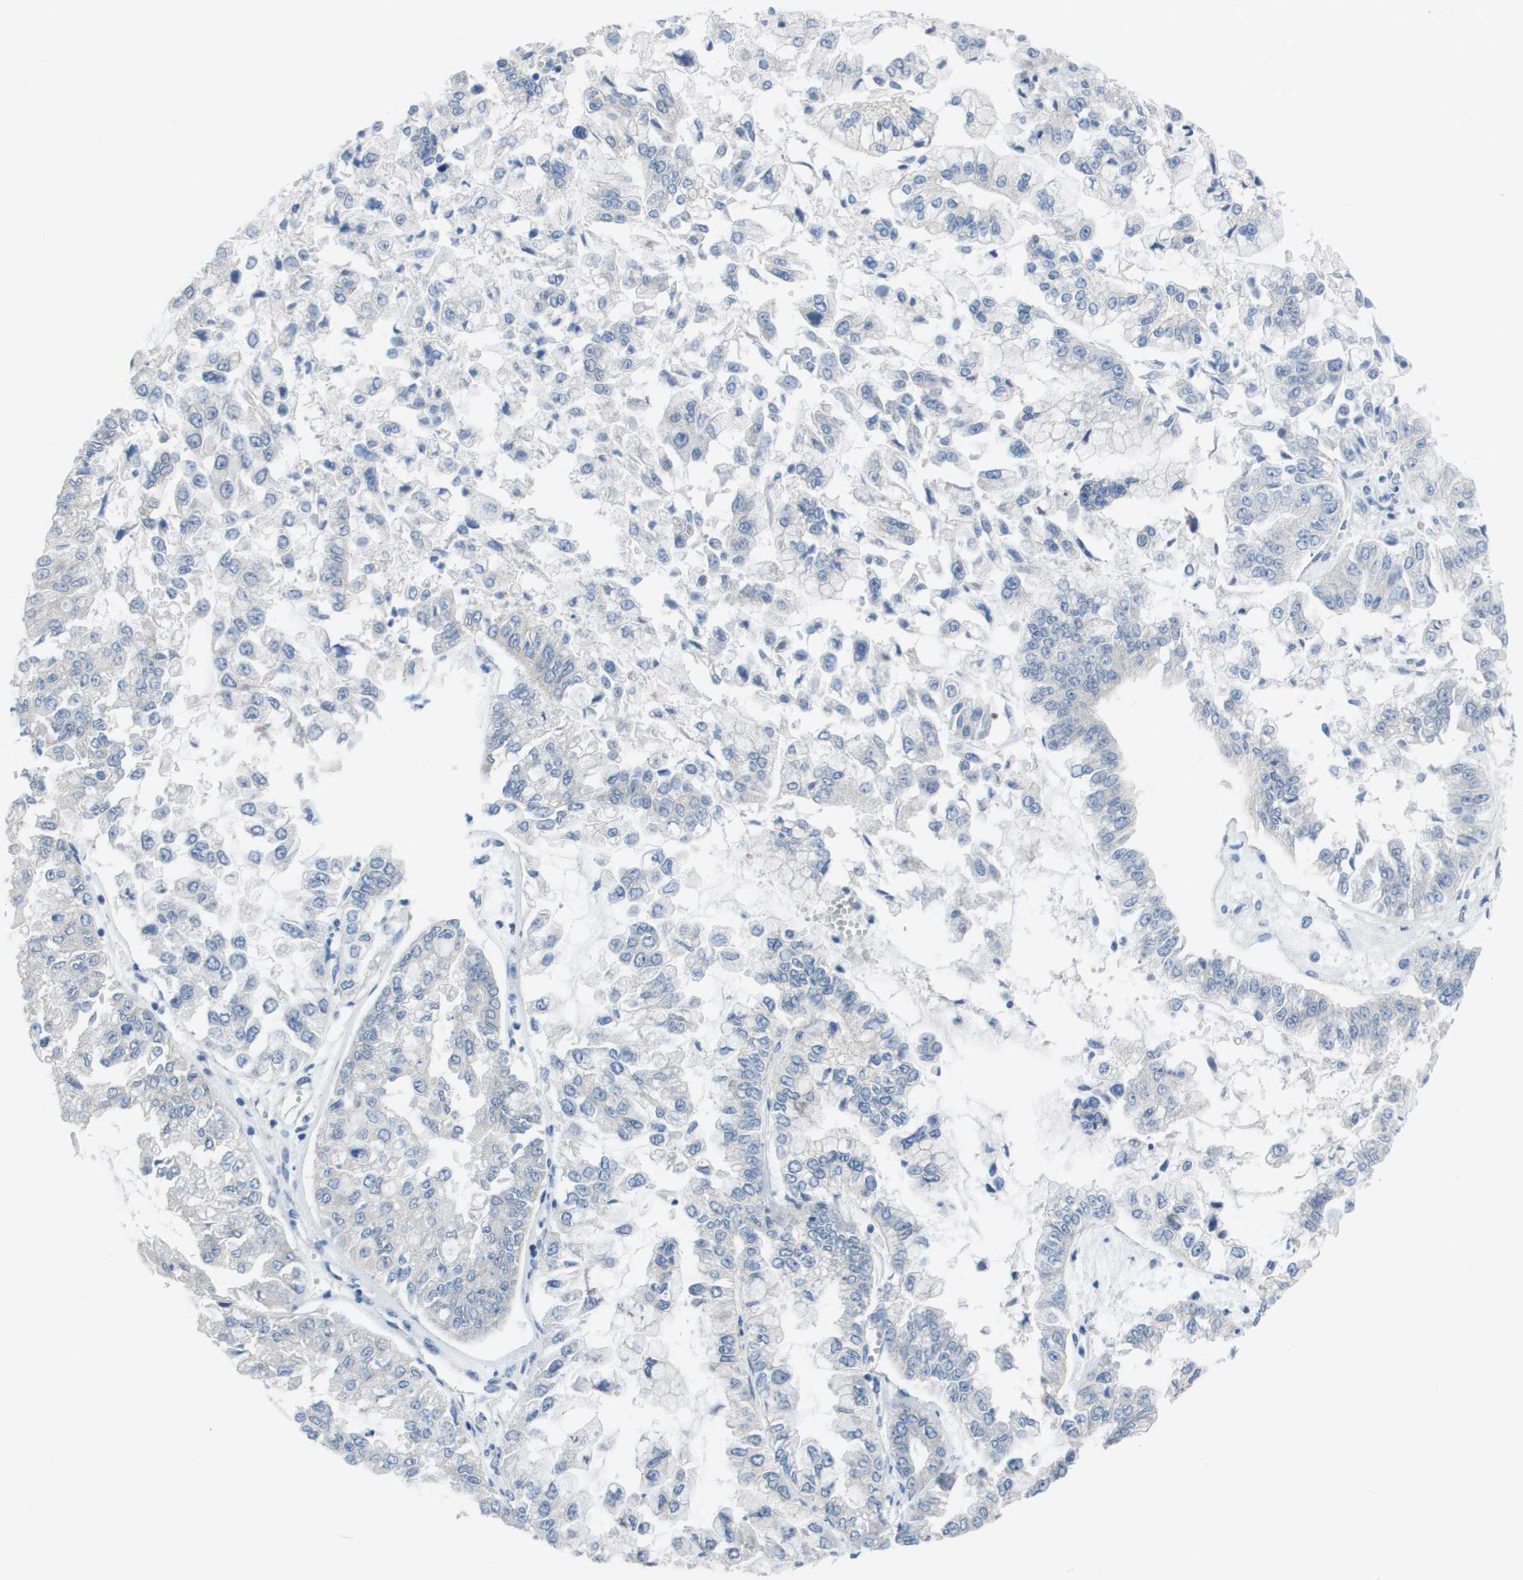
{"staining": {"intensity": "negative", "quantity": "none", "location": "none"}, "tissue": "liver cancer", "cell_type": "Tumor cells", "image_type": "cancer", "snomed": [{"axis": "morphology", "description": "Cholangiocarcinoma"}, {"axis": "topography", "description": "Liver"}], "caption": "Immunohistochemical staining of cholangiocarcinoma (liver) exhibits no significant staining in tumor cells.", "gene": "NCS1", "patient": {"sex": "female", "age": 79}}